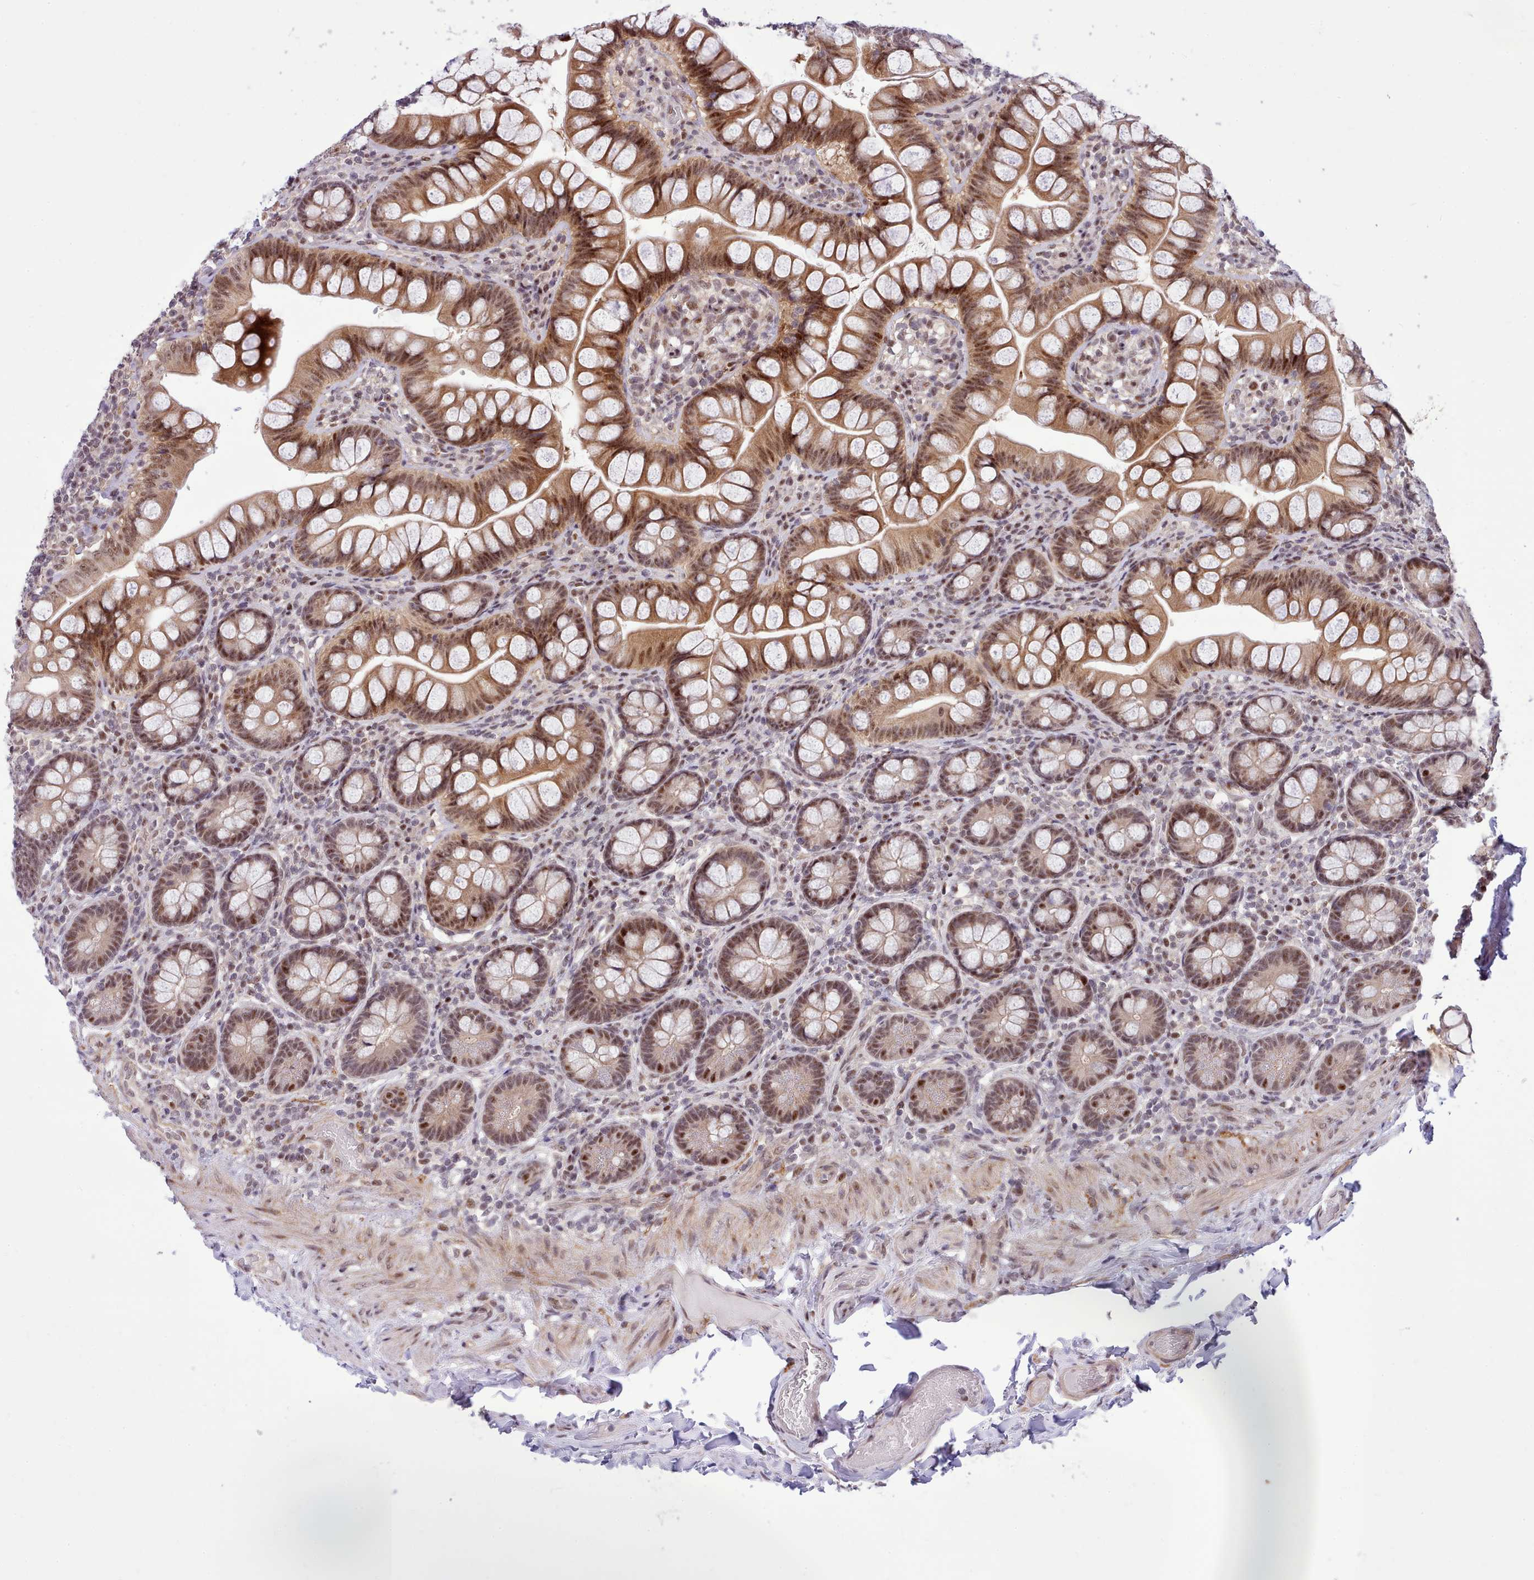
{"staining": {"intensity": "moderate", "quantity": ">75%", "location": "cytoplasmic/membranous,nuclear"}, "tissue": "small intestine", "cell_type": "Glandular cells", "image_type": "normal", "snomed": [{"axis": "morphology", "description": "Normal tissue, NOS"}, {"axis": "topography", "description": "Small intestine"}], "caption": "Immunohistochemical staining of normal small intestine demonstrates moderate cytoplasmic/membranous,nuclear protein expression in approximately >75% of glandular cells. (DAB IHC, brown staining for protein, blue staining for nuclei).", "gene": "HOXB7", "patient": {"sex": "male", "age": 70}}